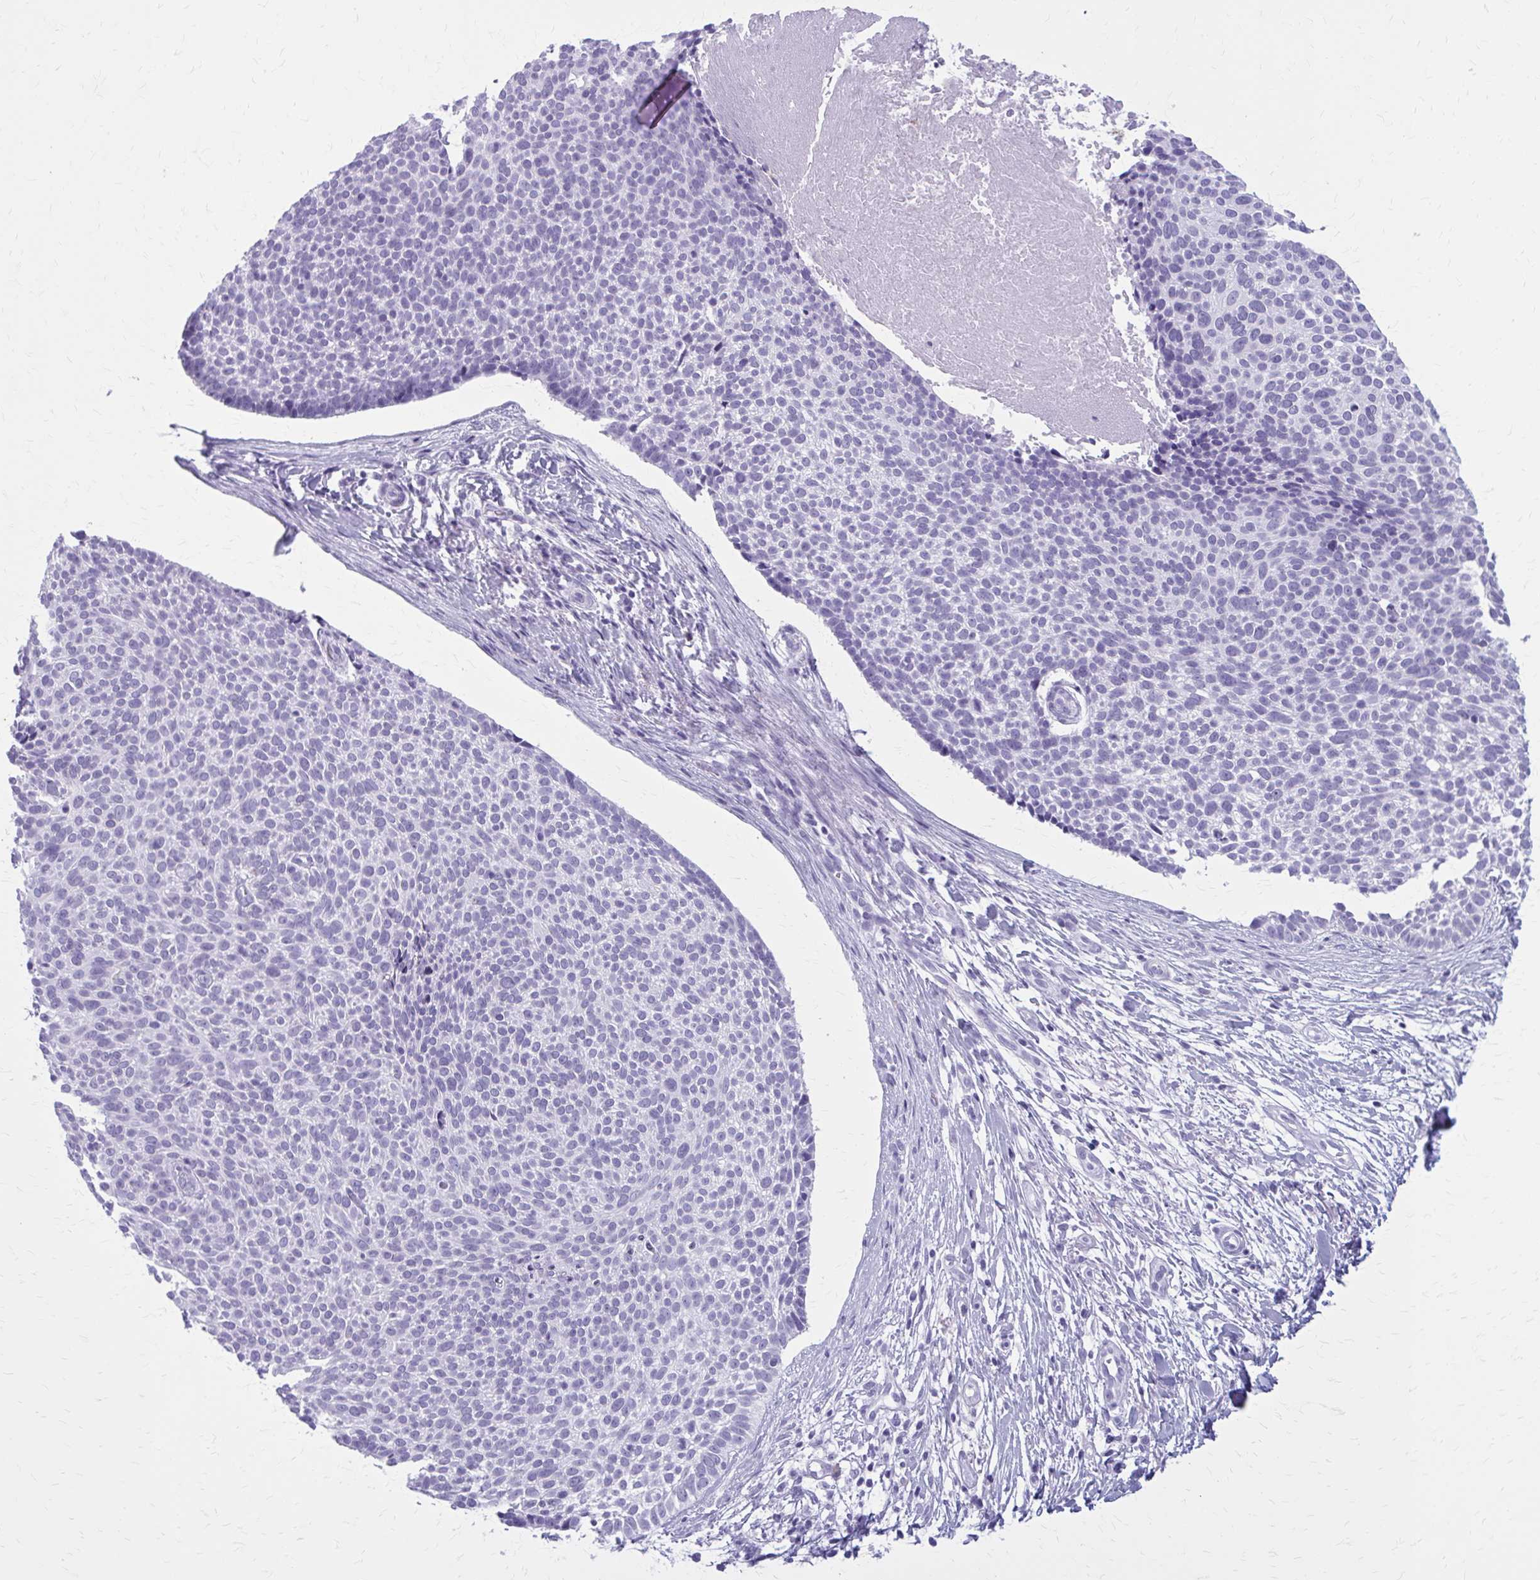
{"staining": {"intensity": "negative", "quantity": "none", "location": "none"}, "tissue": "skin cancer", "cell_type": "Tumor cells", "image_type": "cancer", "snomed": [{"axis": "morphology", "description": "Basal cell carcinoma"}, {"axis": "topography", "description": "Skin"}, {"axis": "topography", "description": "Skin of back"}], "caption": "This is an immunohistochemistry (IHC) histopathology image of skin cancer (basal cell carcinoma). There is no positivity in tumor cells.", "gene": "ZDHHC7", "patient": {"sex": "male", "age": 81}}